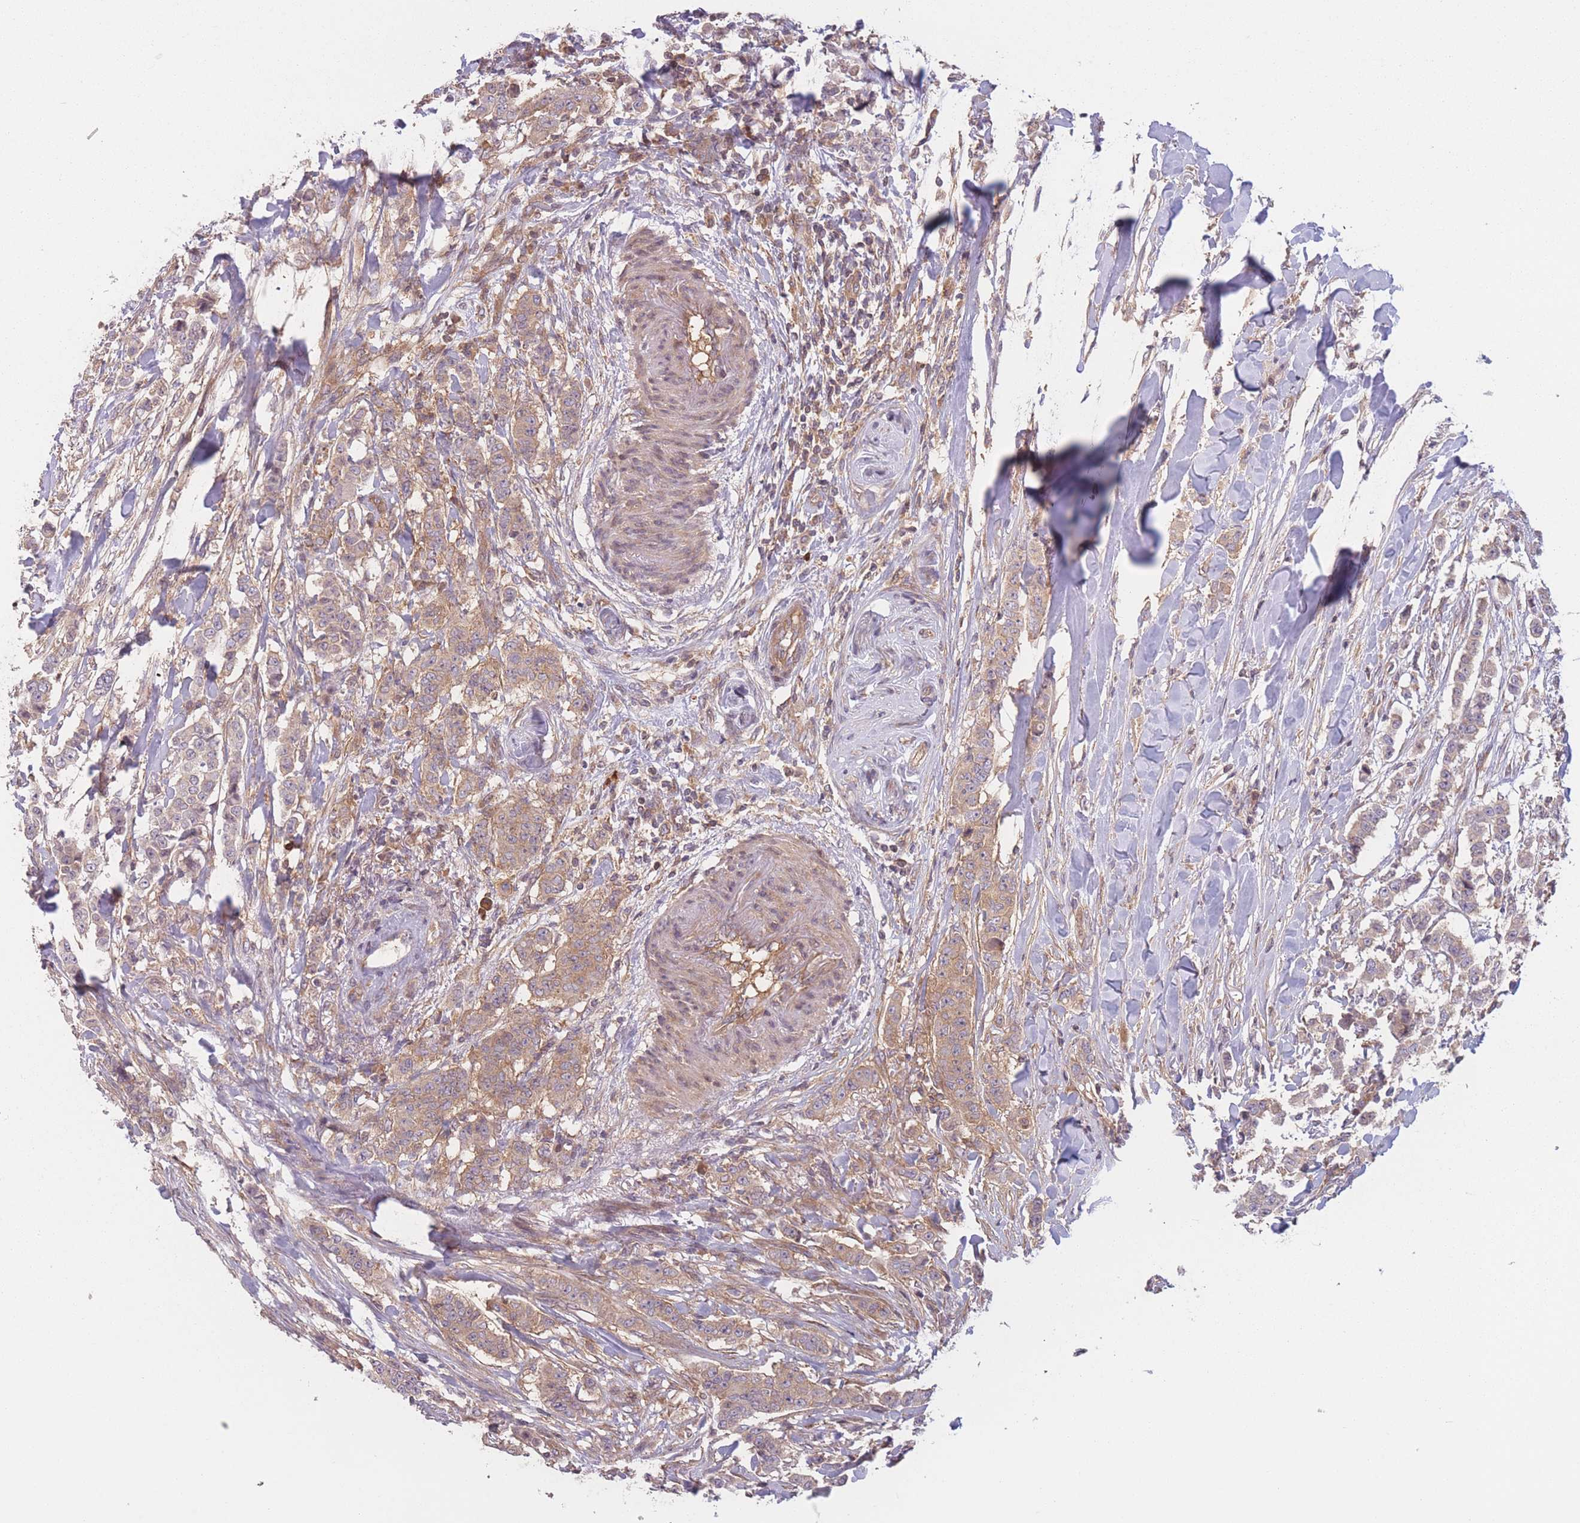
{"staining": {"intensity": "weak", "quantity": ">75%", "location": "cytoplasmic/membranous"}, "tissue": "breast cancer", "cell_type": "Tumor cells", "image_type": "cancer", "snomed": [{"axis": "morphology", "description": "Duct carcinoma"}, {"axis": "topography", "description": "Breast"}], "caption": "This is a photomicrograph of IHC staining of breast cancer (invasive ductal carcinoma), which shows weak positivity in the cytoplasmic/membranous of tumor cells.", "gene": "WASHC2A", "patient": {"sex": "female", "age": 40}}